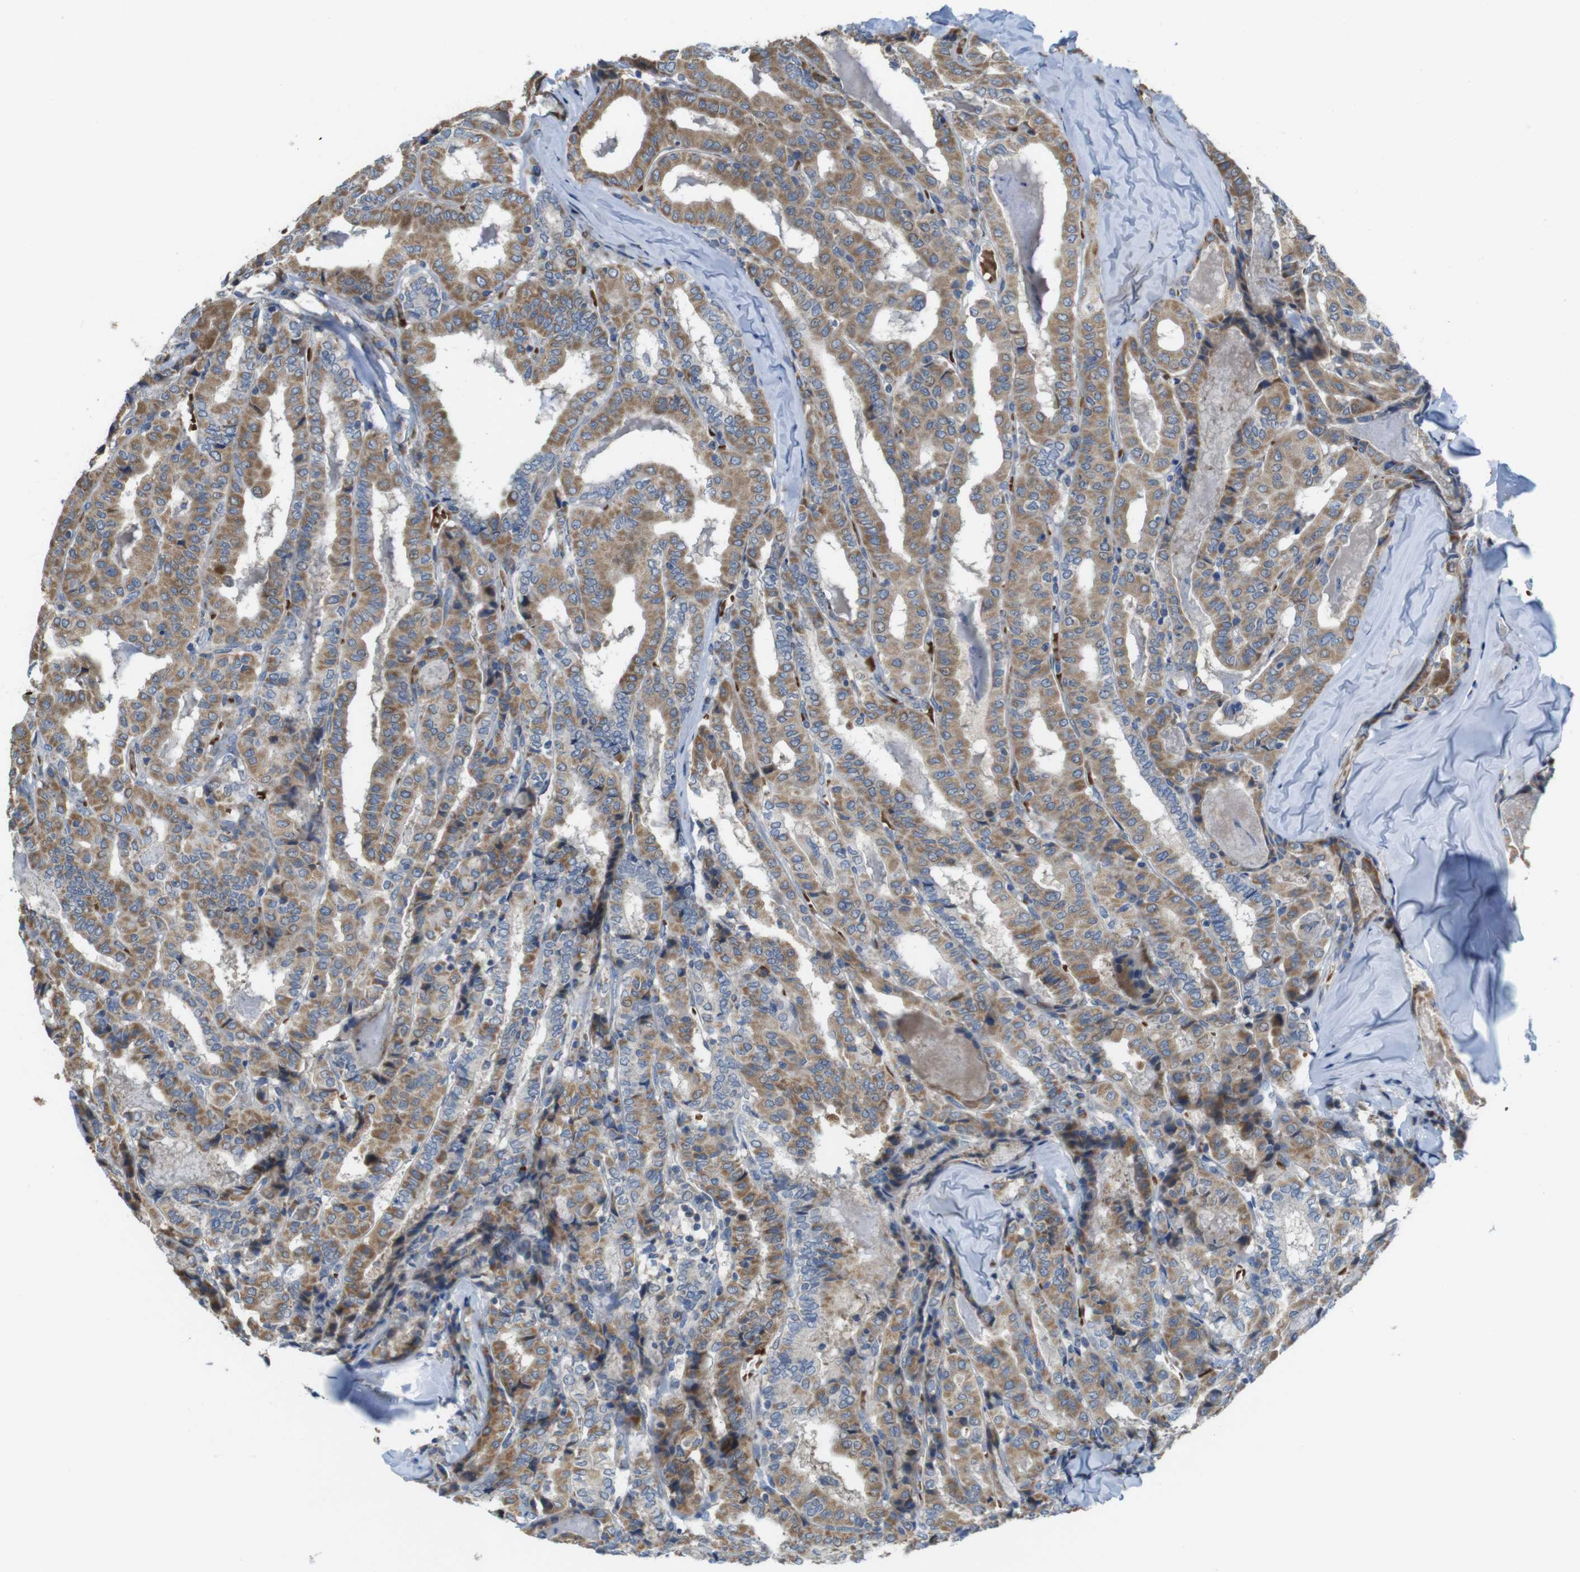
{"staining": {"intensity": "moderate", "quantity": ">75%", "location": "cytoplasmic/membranous"}, "tissue": "thyroid cancer", "cell_type": "Tumor cells", "image_type": "cancer", "snomed": [{"axis": "morphology", "description": "Papillary adenocarcinoma, NOS"}, {"axis": "topography", "description": "Thyroid gland"}], "caption": "Protein staining demonstrates moderate cytoplasmic/membranous staining in approximately >75% of tumor cells in thyroid cancer (papillary adenocarcinoma).", "gene": "MARCHF1", "patient": {"sex": "female", "age": 42}}